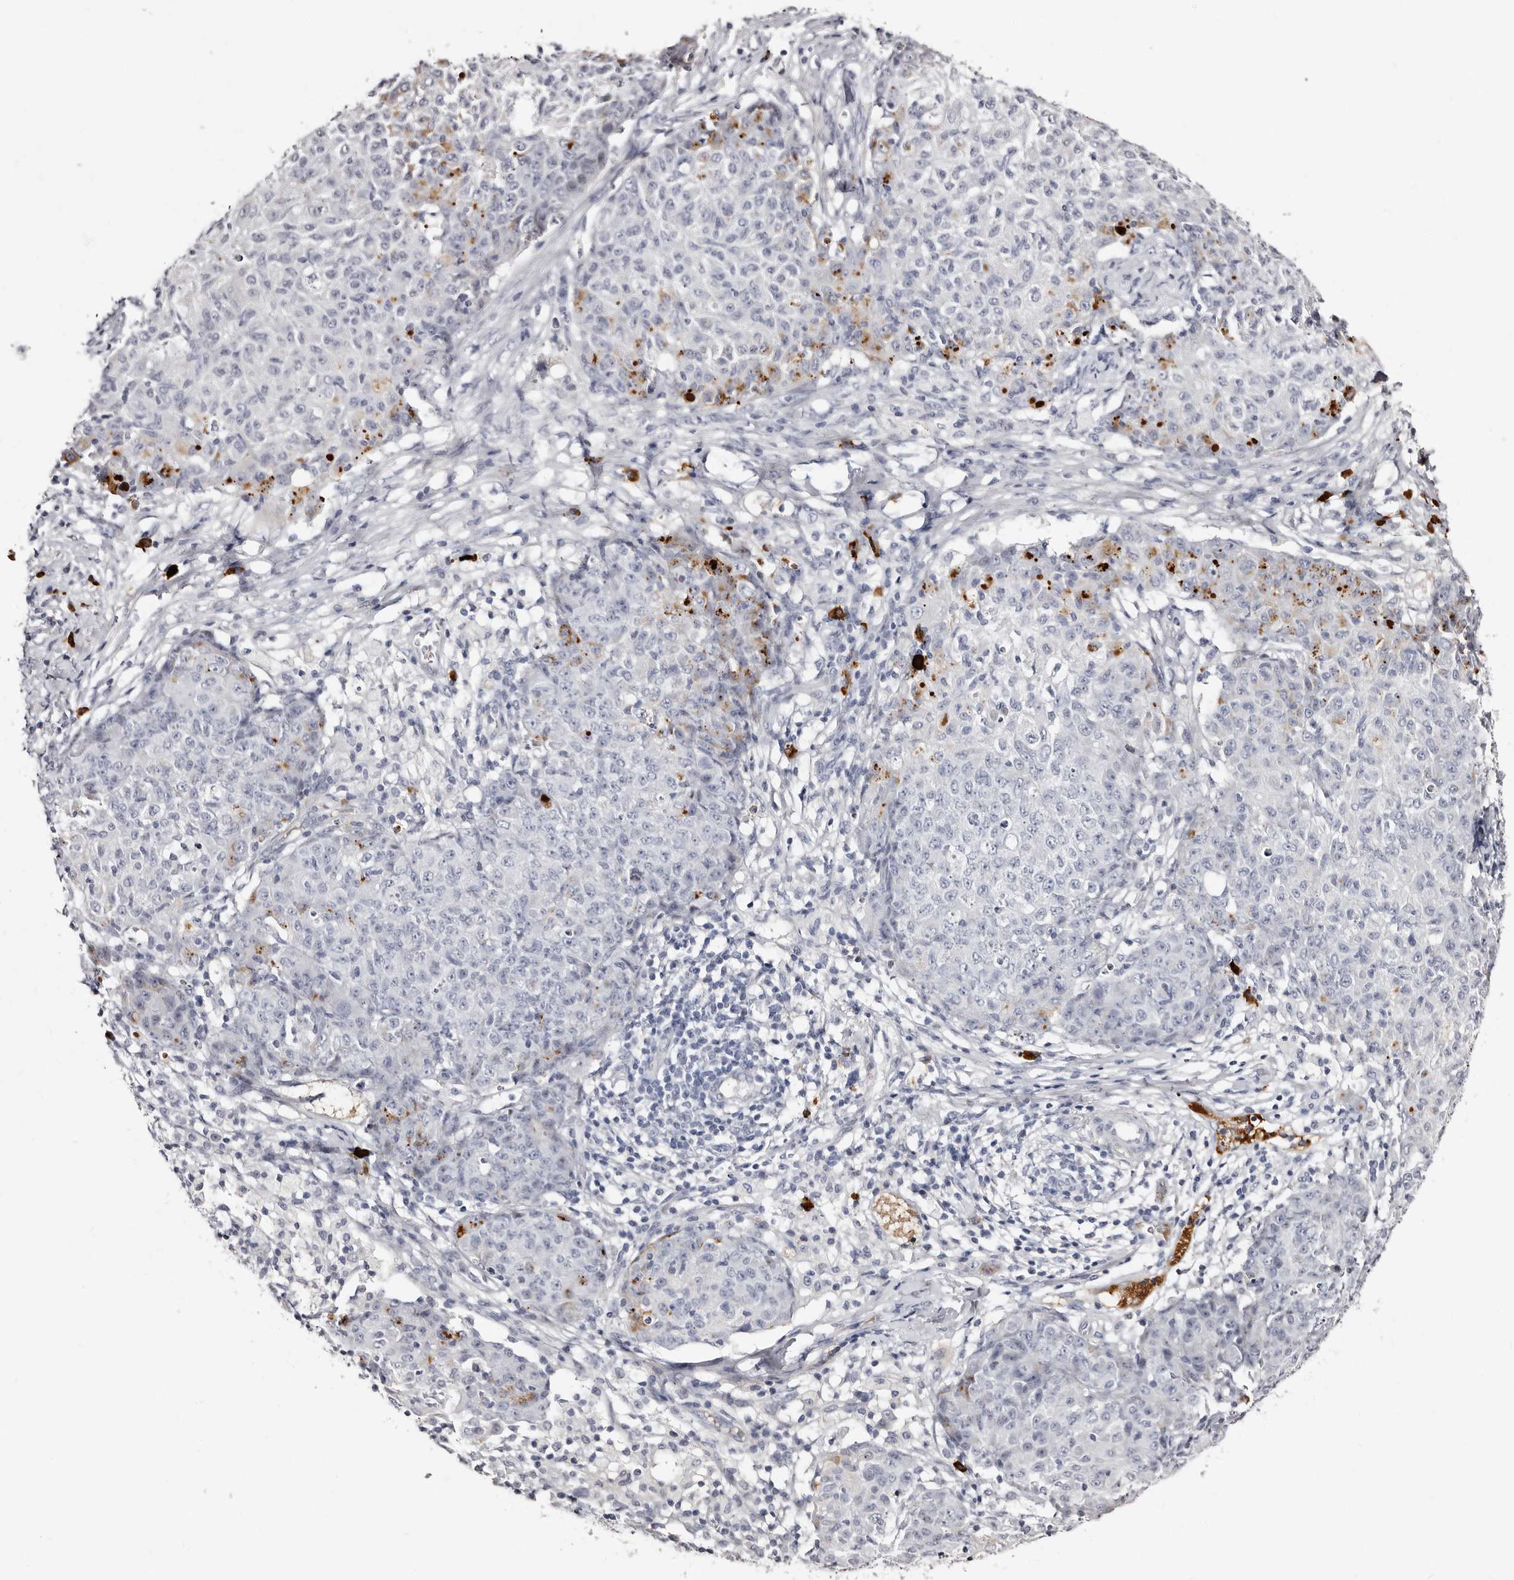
{"staining": {"intensity": "negative", "quantity": "none", "location": "none"}, "tissue": "ovarian cancer", "cell_type": "Tumor cells", "image_type": "cancer", "snomed": [{"axis": "morphology", "description": "Carcinoma, endometroid"}, {"axis": "topography", "description": "Ovary"}], "caption": "A micrograph of ovarian cancer (endometroid carcinoma) stained for a protein reveals no brown staining in tumor cells.", "gene": "TBC1D22B", "patient": {"sex": "female", "age": 42}}